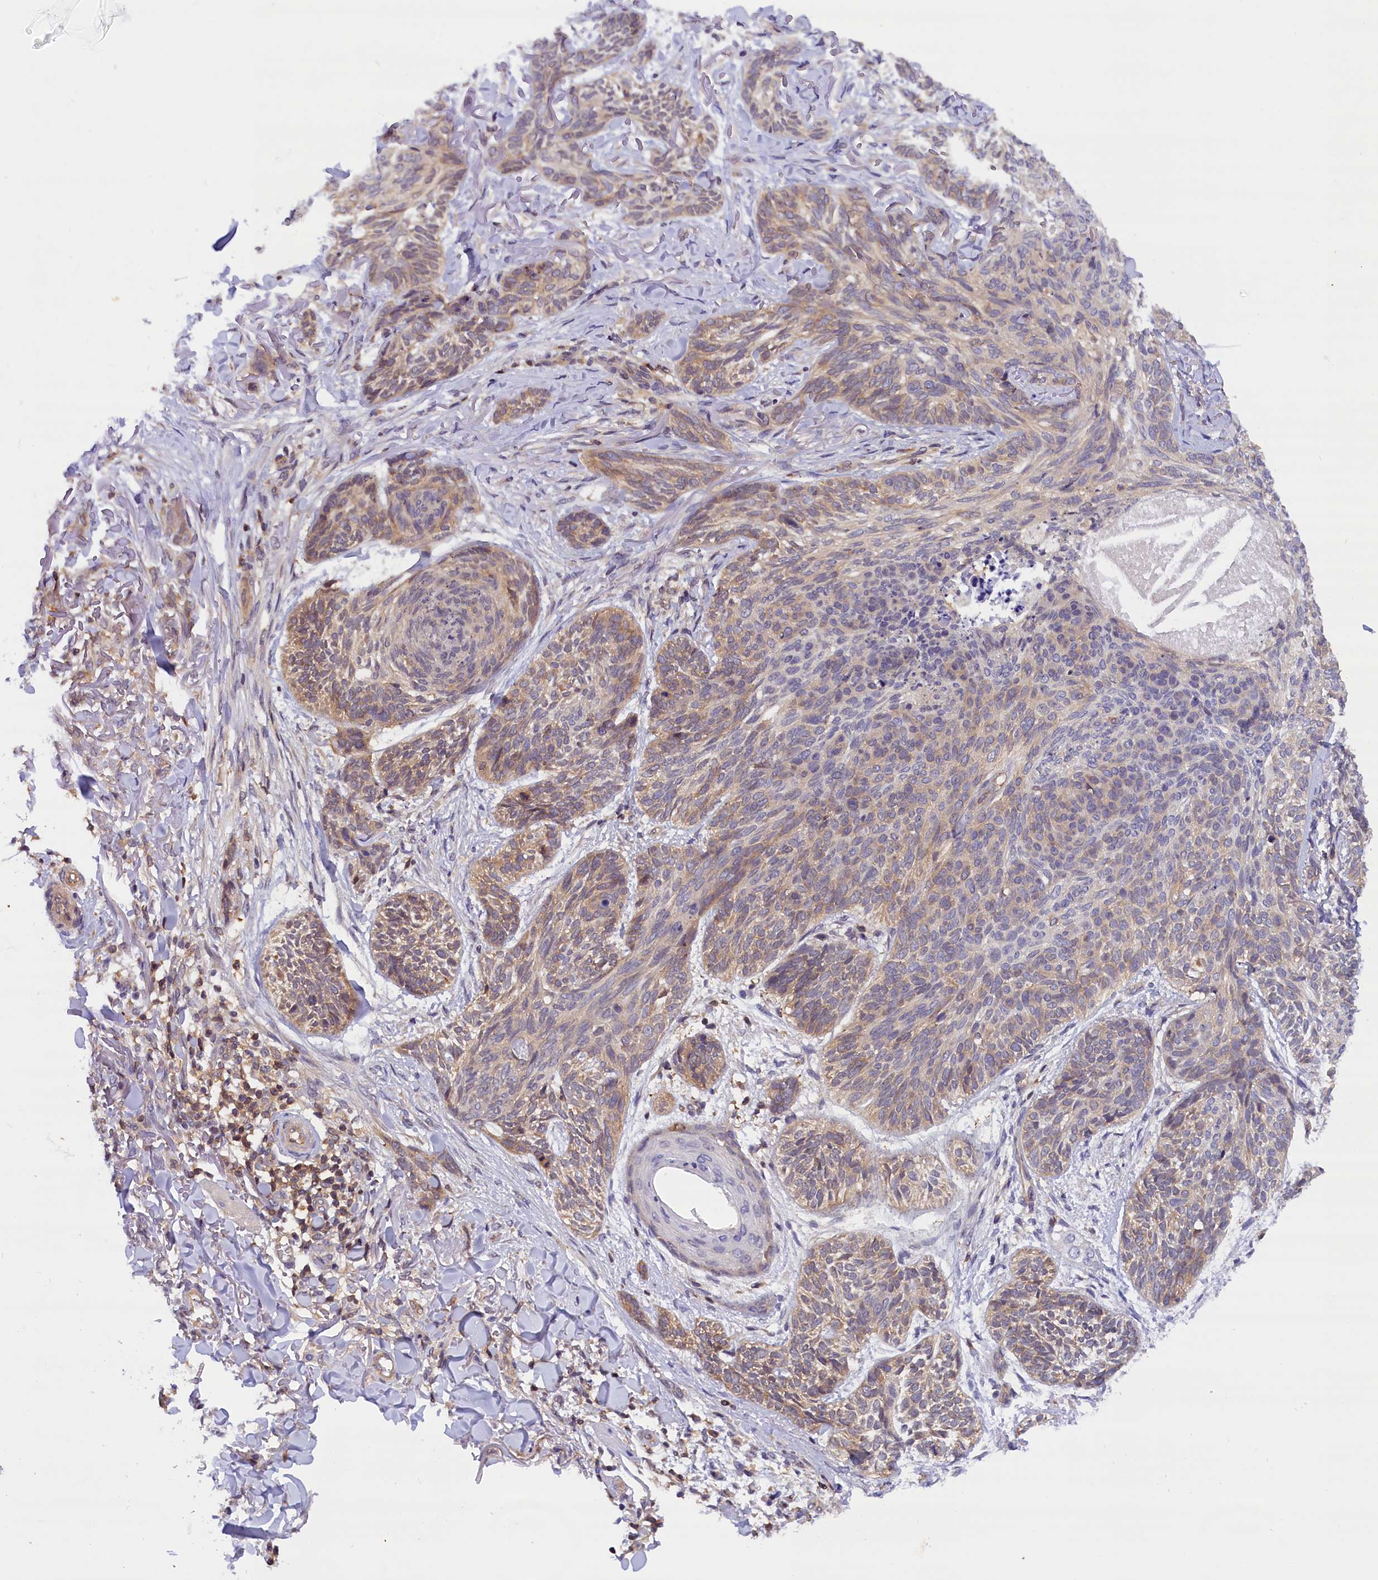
{"staining": {"intensity": "moderate", "quantity": "25%-75%", "location": "cytoplasmic/membranous"}, "tissue": "skin cancer", "cell_type": "Tumor cells", "image_type": "cancer", "snomed": [{"axis": "morphology", "description": "Normal tissue, NOS"}, {"axis": "morphology", "description": "Basal cell carcinoma"}, {"axis": "topography", "description": "Skin"}], "caption": "This photomicrograph reveals immunohistochemistry staining of human skin cancer, with medium moderate cytoplasmic/membranous positivity in approximately 25%-75% of tumor cells.", "gene": "TBCB", "patient": {"sex": "male", "age": 66}}